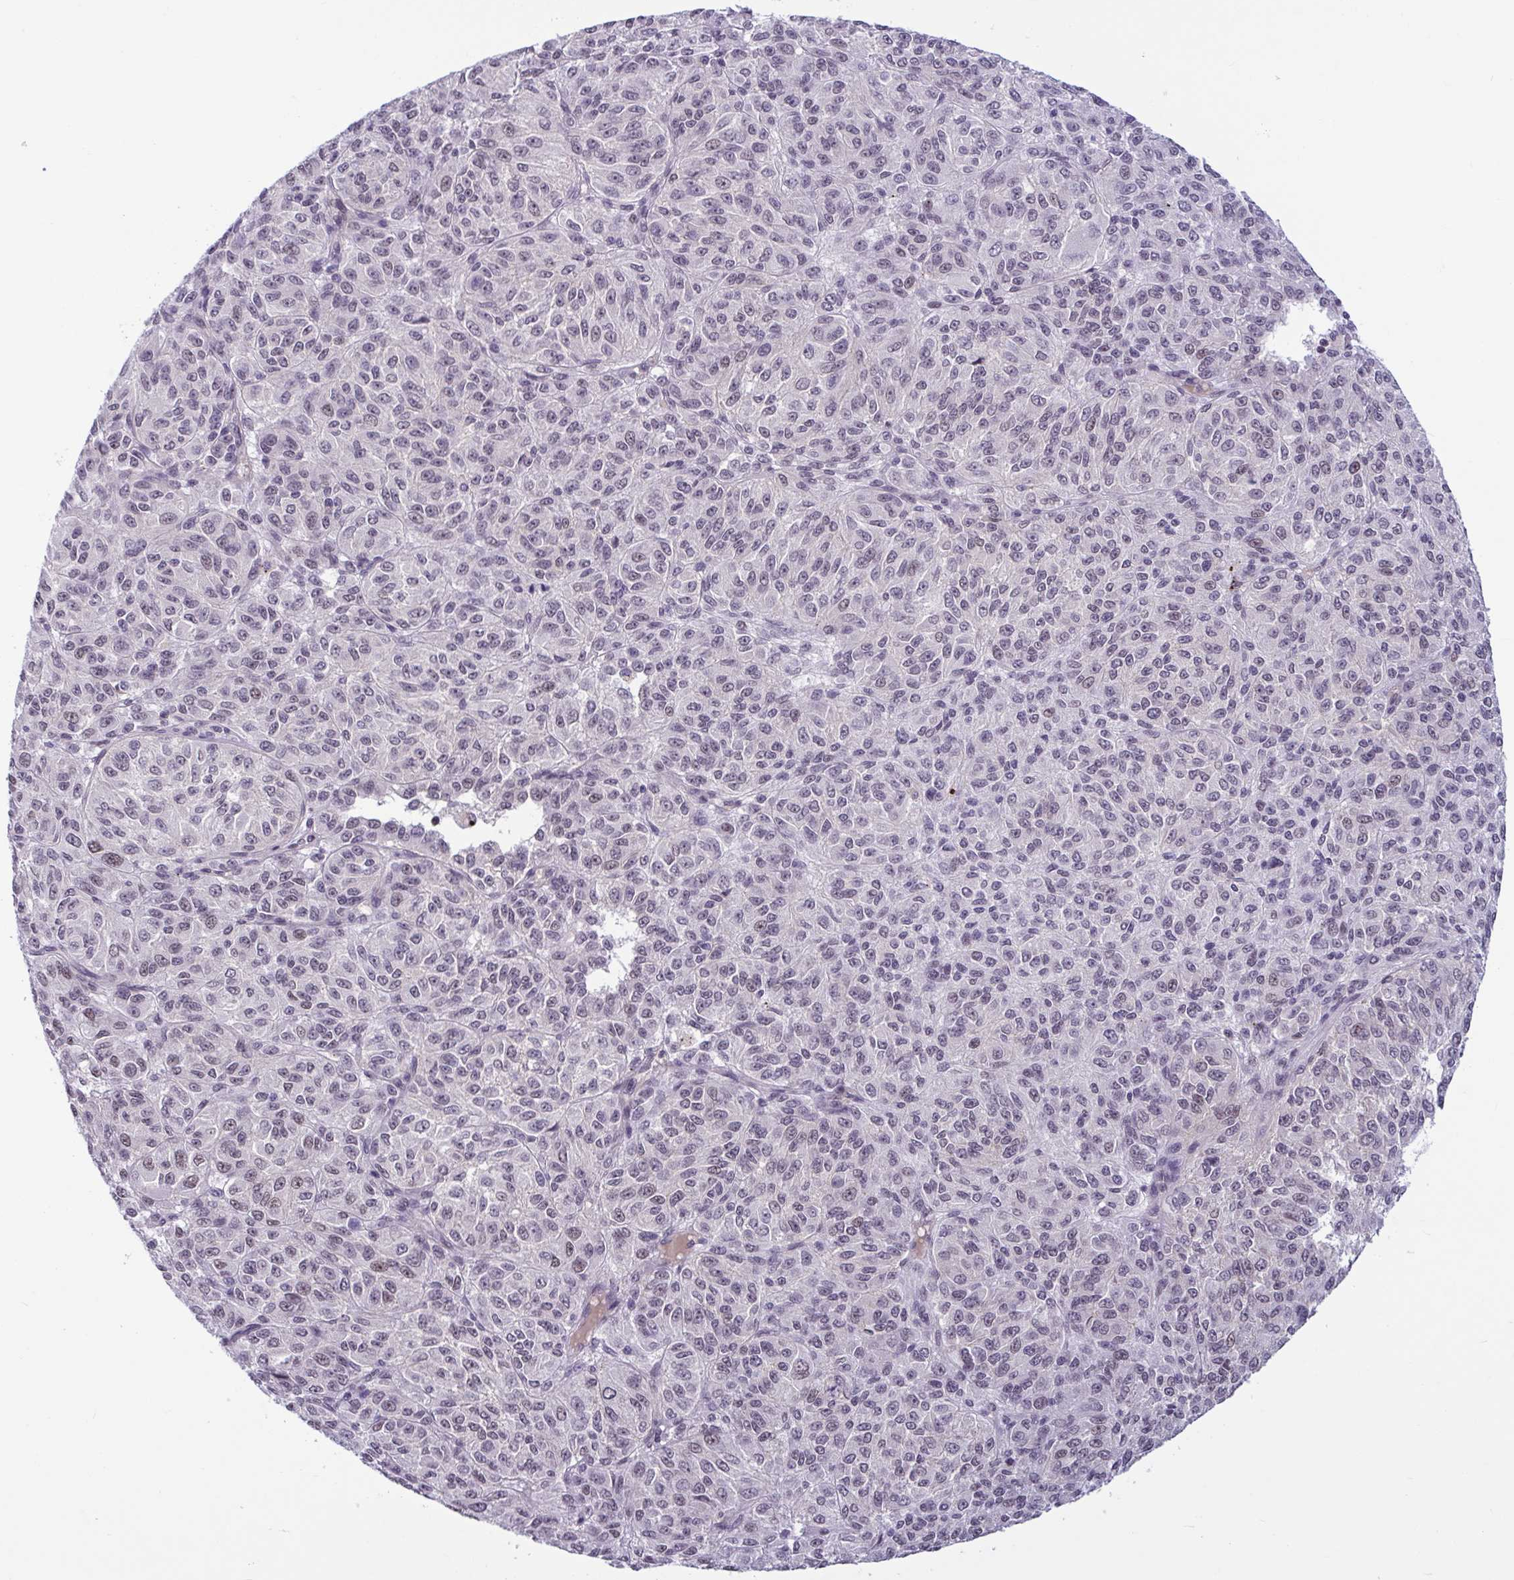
{"staining": {"intensity": "negative", "quantity": "none", "location": "none"}, "tissue": "melanoma", "cell_type": "Tumor cells", "image_type": "cancer", "snomed": [{"axis": "morphology", "description": "Malignant melanoma, Metastatic site"}, {"axis": "topography", "description": "Brain"}], "caption": "IHC micrograph of neoplastic tissue: malignant melanoma (metastatic site) stained with DAB (3,3'-diaminobenzidine) shows no significant protein expression in tumor cells. (Immunohistochemistry, brightfield microscopy, high magnification).", "gene": "TTC7B", "patient": {"sex": "female", "age": 56}}